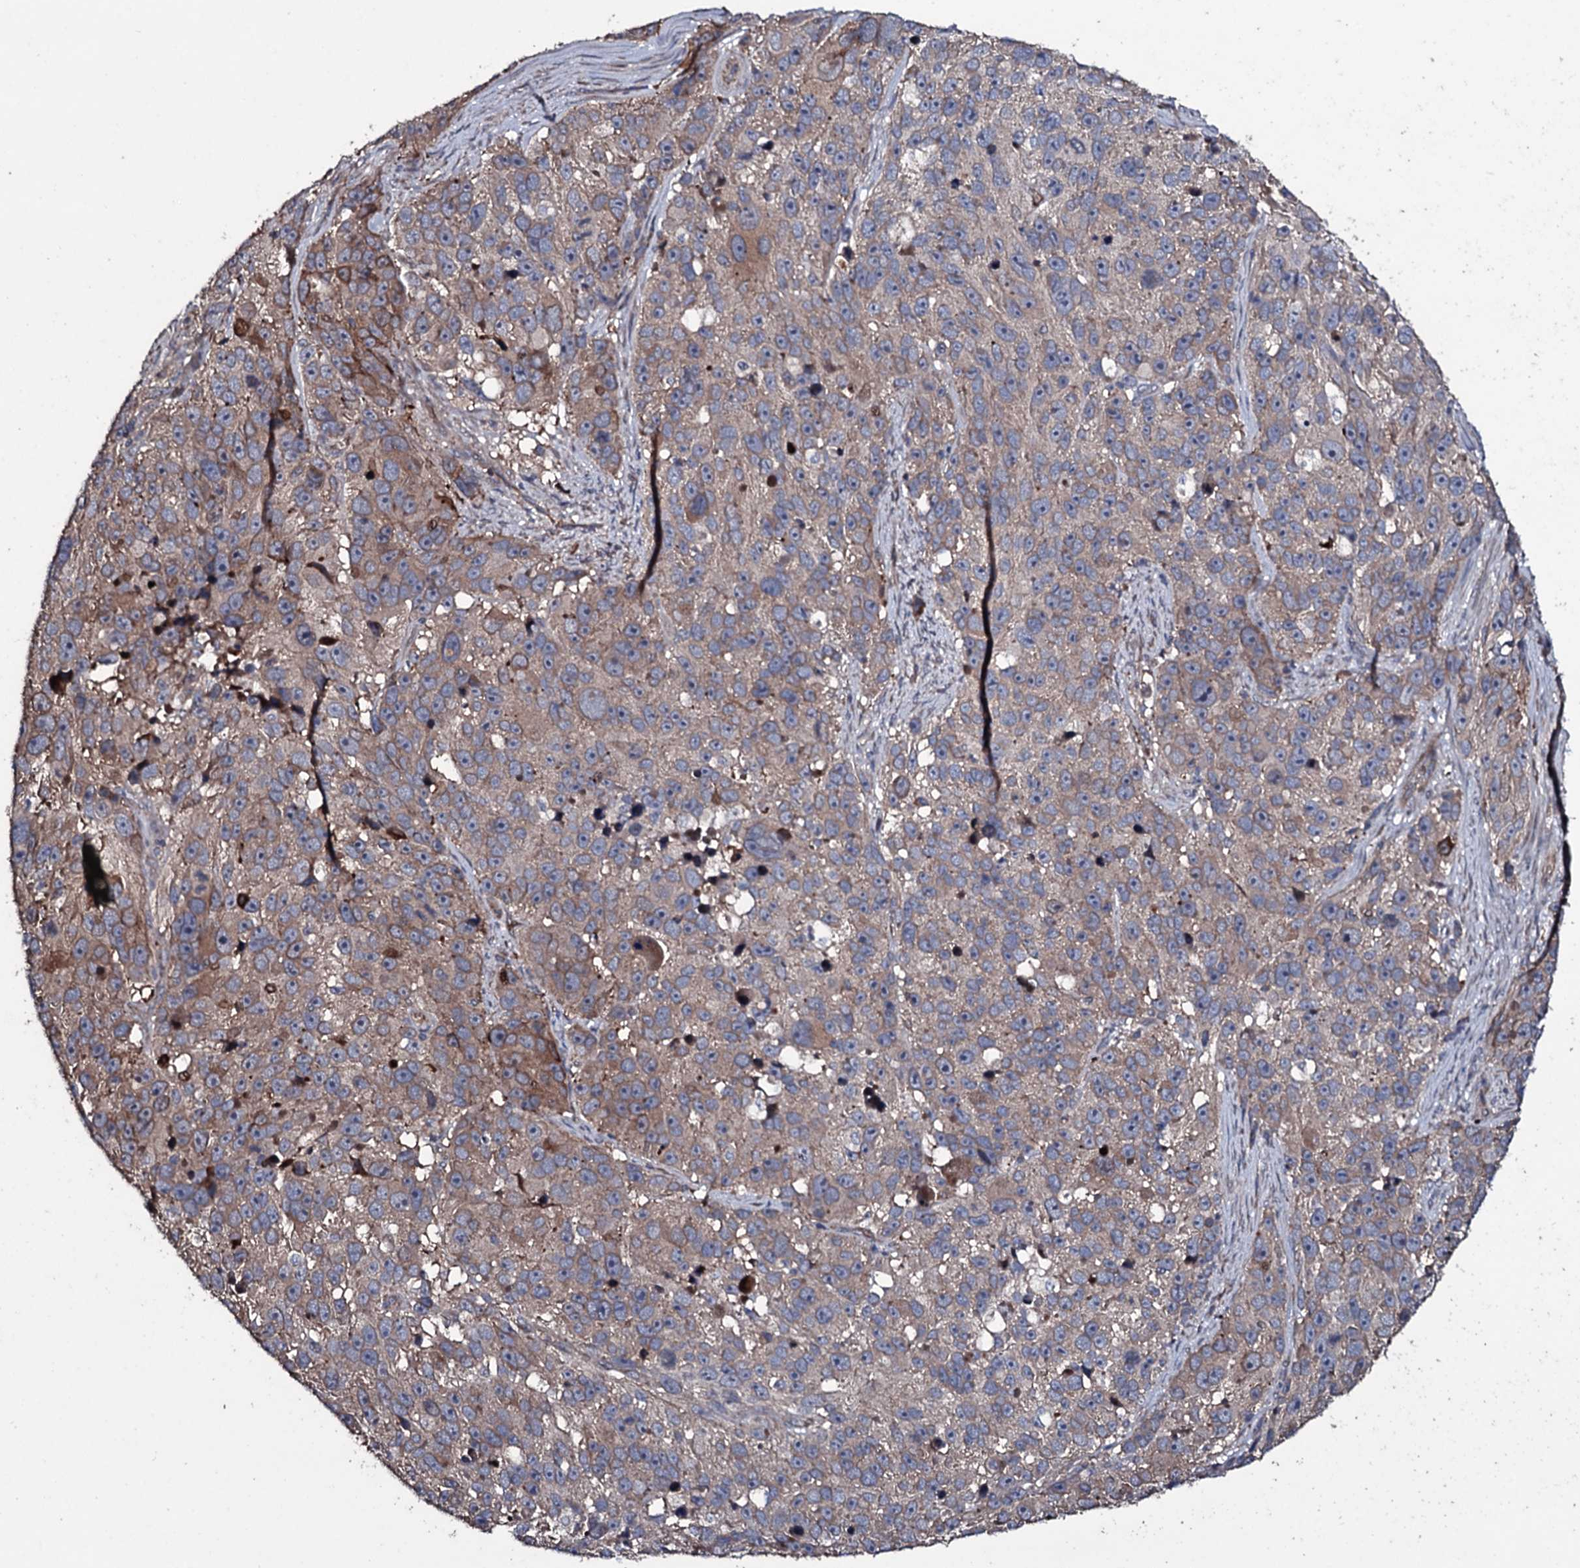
{"staining": {"intensity": "moderate", "quantity": "<25%", "location": "cytoplasmic/membranous"}, "tissue": "melanoma", "cell_type": "Tumor cells", "image_type": "cancer", "snomed": [{"axis": "morphology", "description": "Malignant melanoma, NOS"}, {"axis": "topography", "description": "Skin"}], "caption": "A low amount of moderate cytoplasmic/membranous positivity is identified in approximately <25% of tumor cells in malignant melanoma tissue. (IHC, brightfield microscopy, high magnification).", "gene": "ZSWIM8", "patient": {"sex": "male", "age": 84}}